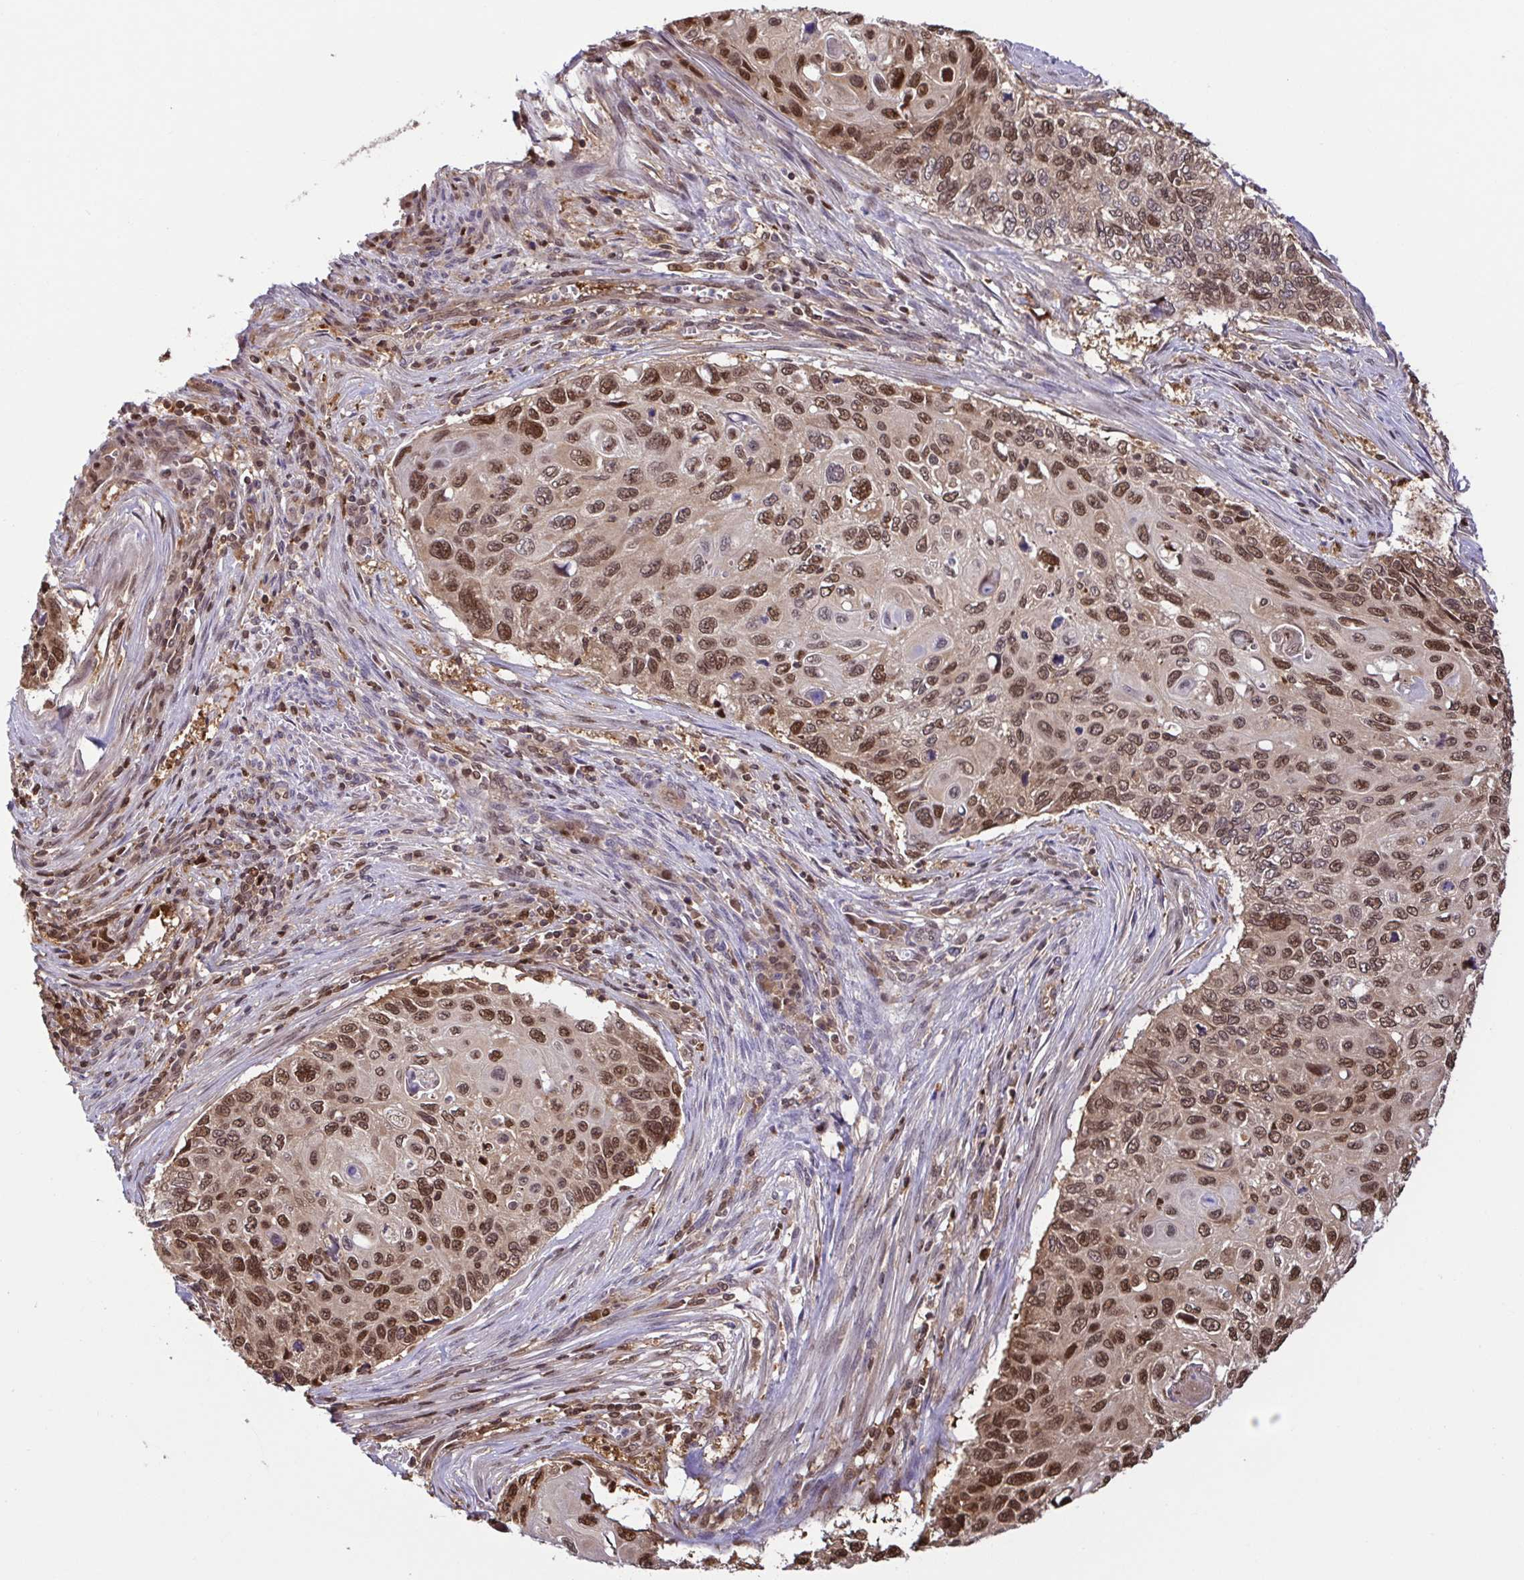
{"staining": {"intensity": "strong", "quantity": ">75%", "location": "nuclear"}, "tissue": "cervical cancer", "cell_type": "Tumor cells", "image_type": "cancer", "snomed": [{"axis": "morphology", "description": "Squamous cell carcinoma, NOS"}, {"axis": "topography", "description": "Cervix"}], "caption": "Immunohistochemistry (IHC) of cervical cancer displays high levels of strong nuclear positivity in about >75% of tumor cells.", "gene": "PSMB9", "patient": {"sex": "female", "age": 70}}